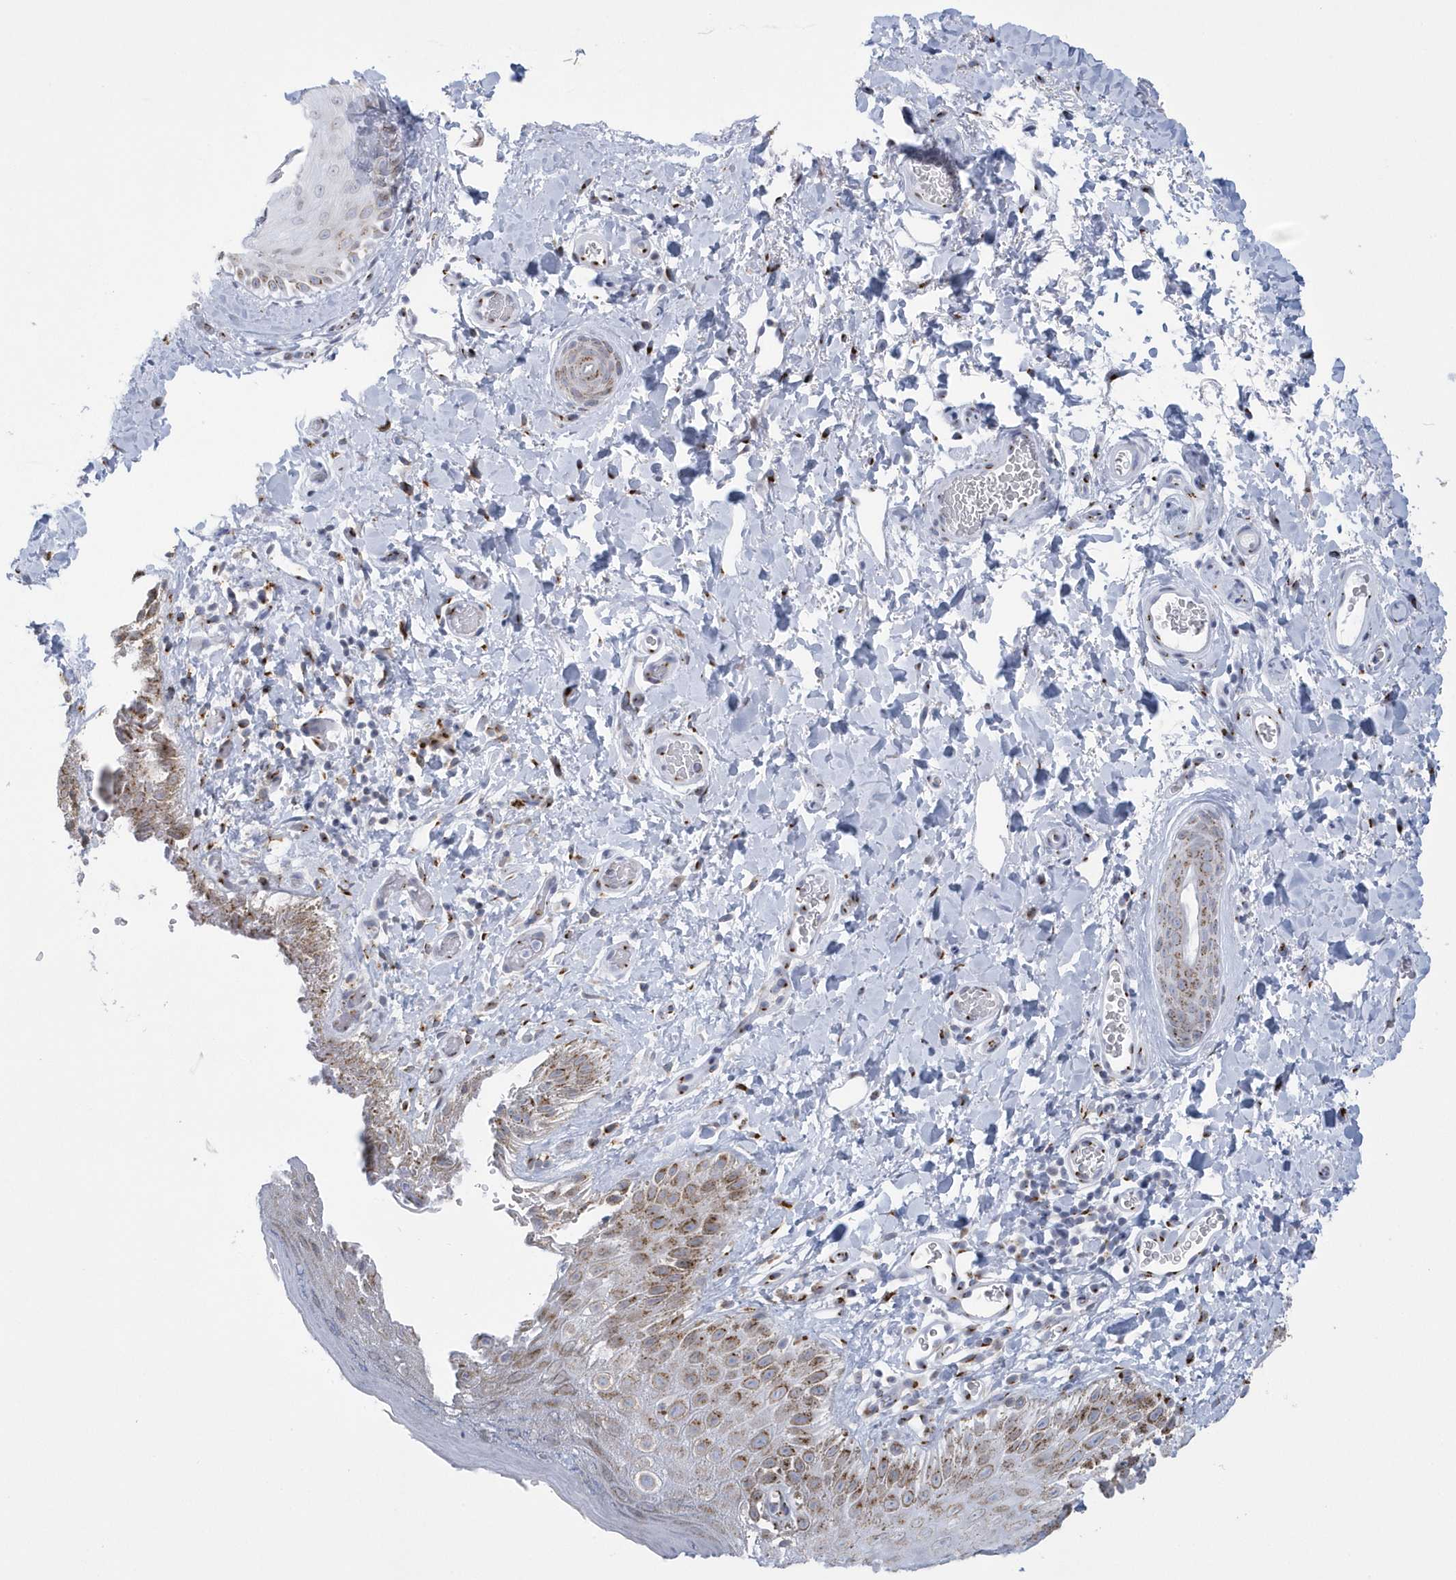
{"staining": {"intensity": "moderate", "quantity": "25%-75%", "location": "cytoplasmic/membranous"}, "tissue": "skin", "cell_type": "Epidermal cells", "image_type": "normal", "snomed": [{"axis": "morphology", "description": "Normal tissue, NOS"}, {"axis": "topography", "description": "Anal"}], "caption": "High-power microscopy captured an IHC photomicrograph of benign skin, revealing moderate cytoplasmic/membranous staining in approximately 25%-75% of epidermal cells.", "gene": "SLX9", "patient": {"sex": "male", "age": 44}}